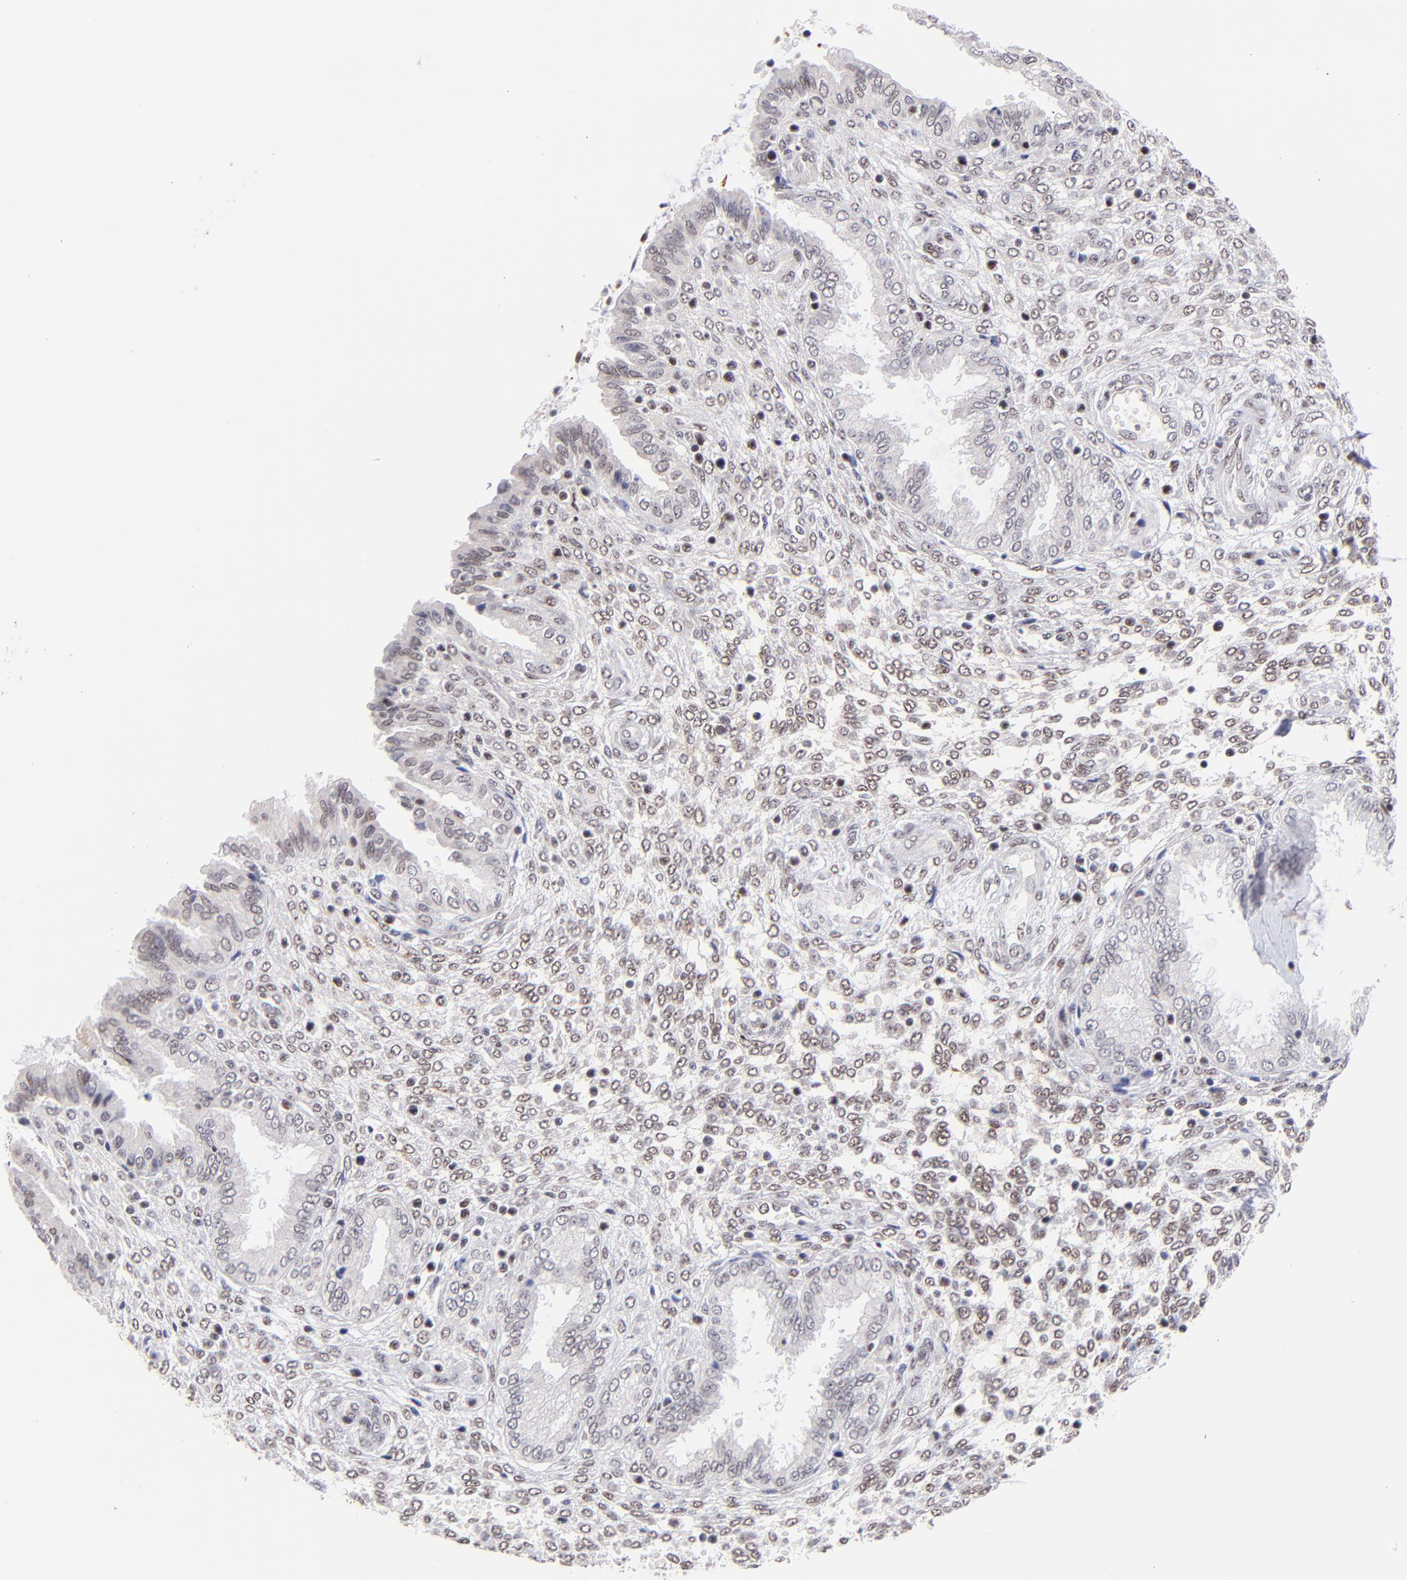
{"staining": {"intensity": "strong", "quantity": ">75%", "location": "nuclear"}, "tissue": "endometrium", "cell_type": "Cells in endometrial stroma", "image_type": "normal", "snomed": [{"axis": "morphology", "description": "Normal tissue, NOS"}, {"axis": "topography", "description": "Endometrium"}], "caption": "Strong nuclear positivity is identified in approximately >75% of cells in endometrial stroma in normal endometrium. Using DAB (brown) and hematoxylin (blue) stains, captured at high magnification using brightfield microscopy.", "gene": "MIDEAS", "patient": {"sex": "female", "age": 33}}